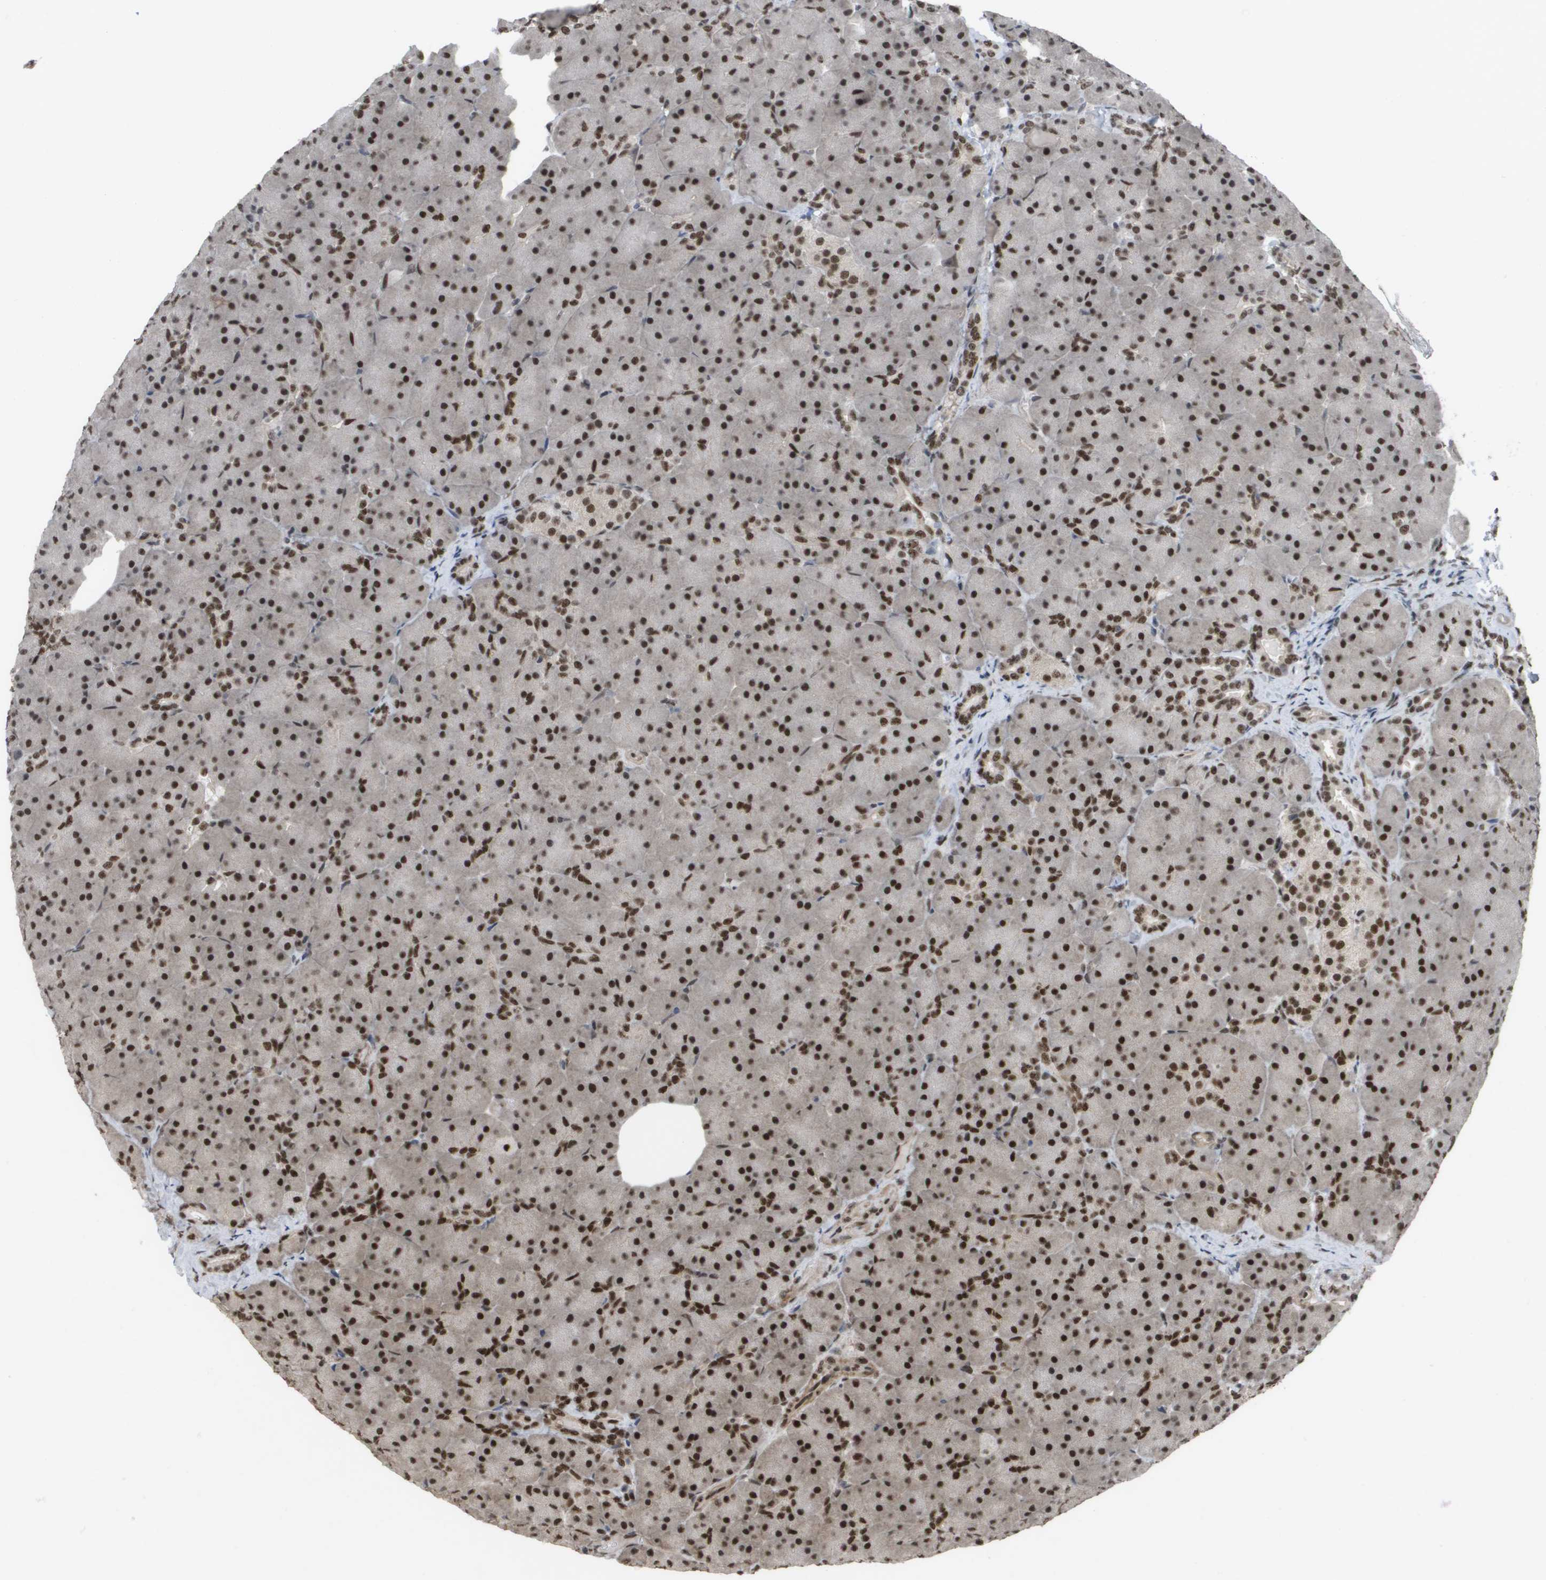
{"staining": {"intensity": "strong", "quantity": ">75%", "location": "nuclear"}, "tissue": "pancreas", "cell_type": "Exocrine glandular cells", "image_type": "normal", "snomed": [{"axis": "morphology", "description": "Normal tissue, NOS"}, {"axis": "topography", "description": "Pancreas"}], "caption": "Immunohistochemistry histopathology image of normal human pancreas stained for a protein (brown), which exhibits high levels of strong nuclear staining in approximately >75% of exocrine glandular cells.", "gene": "CDT1", "patient": {"sex": "male", "age": 66}}